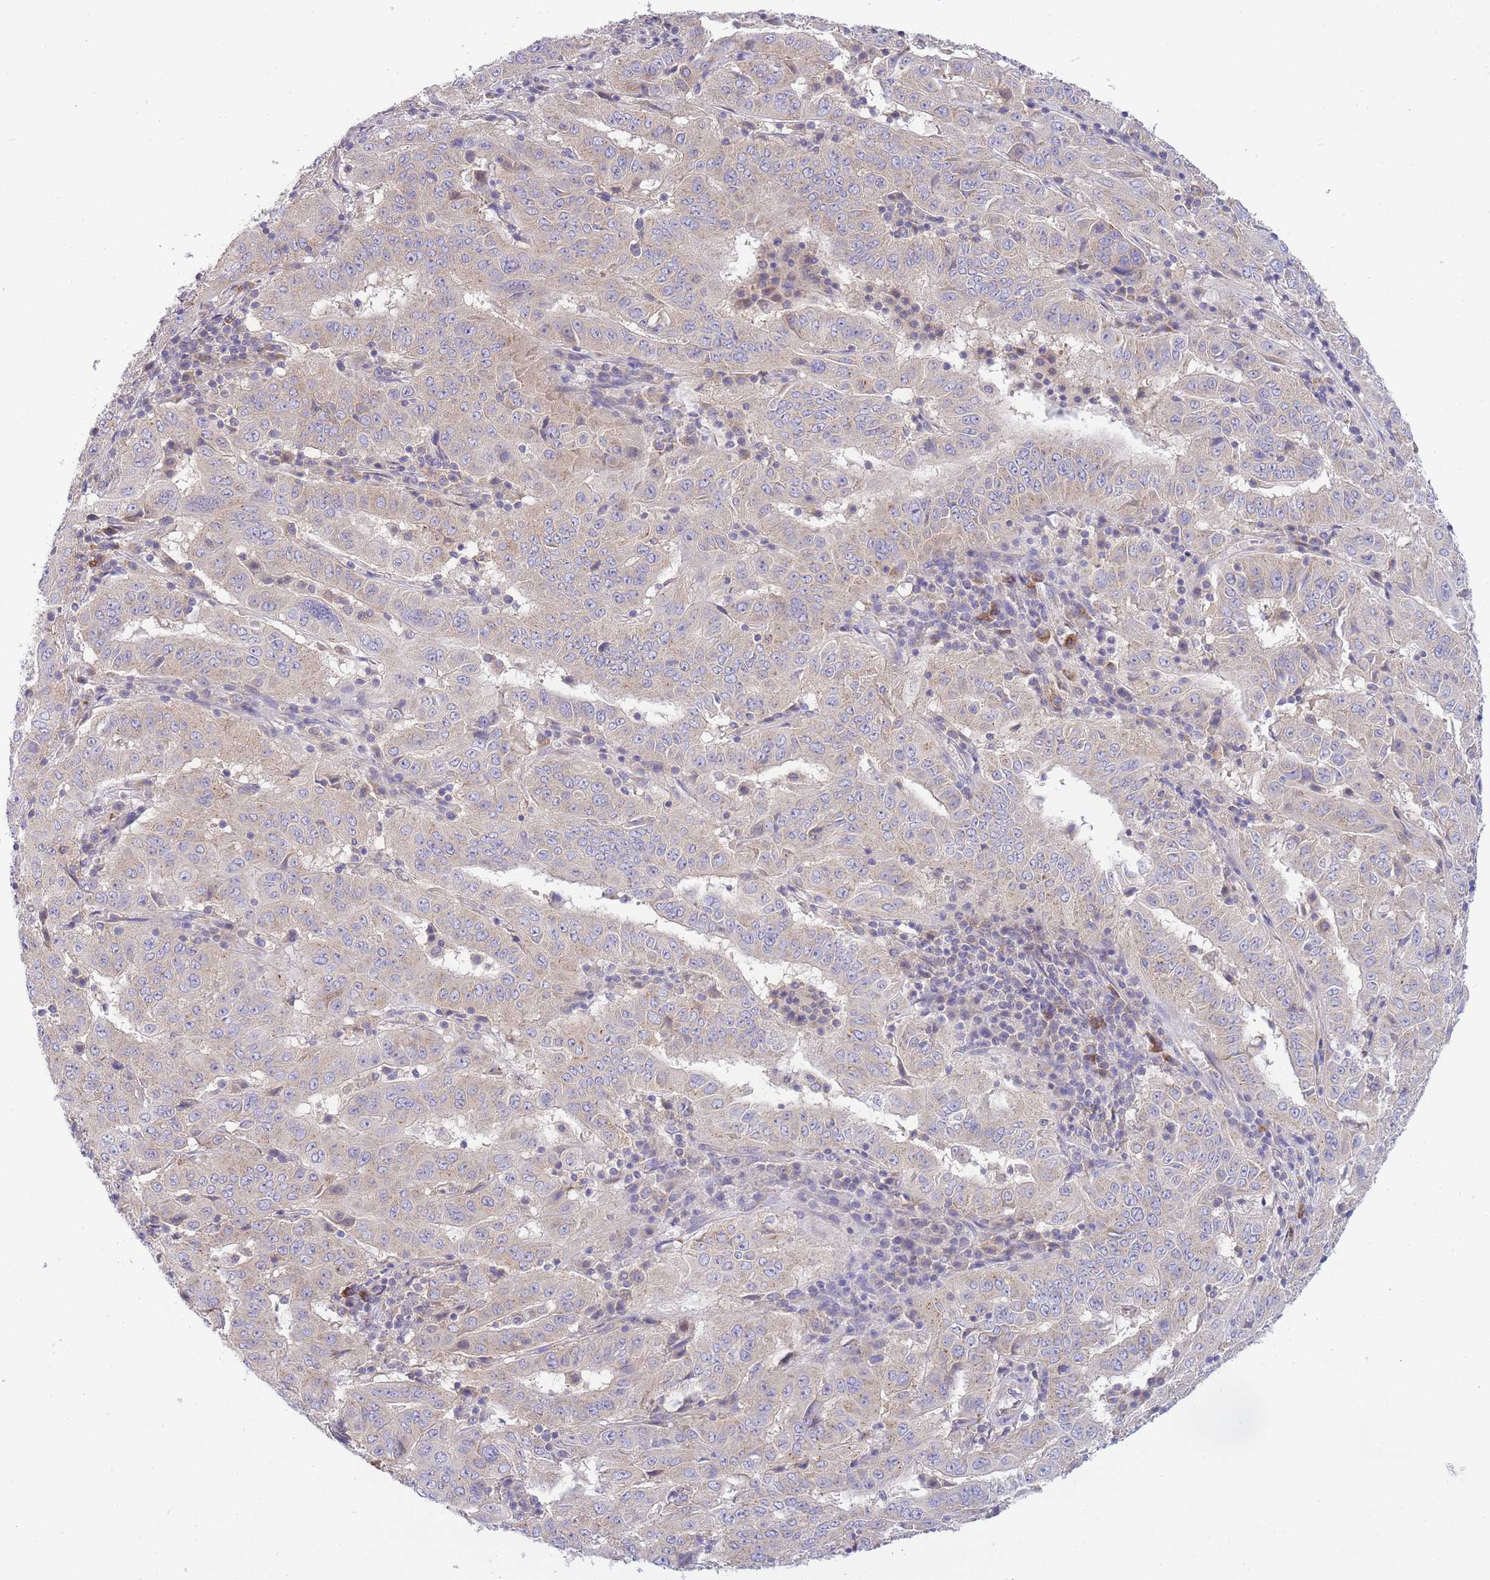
{"staining": {"intensity": "negative", "quantity": "none", "location": "none"}, "tissue": "pancreatic cancer", "cell_type": "Tumor cells", "image_type": "cancer", "snomed": [{"axis": "morphology", "description": "Adenocarcinoma, NOS"}, {"axis": "topography", "description": "Pancreas"}], "caption": "DAB immunohistochemical staining of human pancreatic cancer (adenocarcinoma) shows no significant staining in tumor cells.", "gene": "COPG2", "patient": {"sex": "male", "age": 63}}